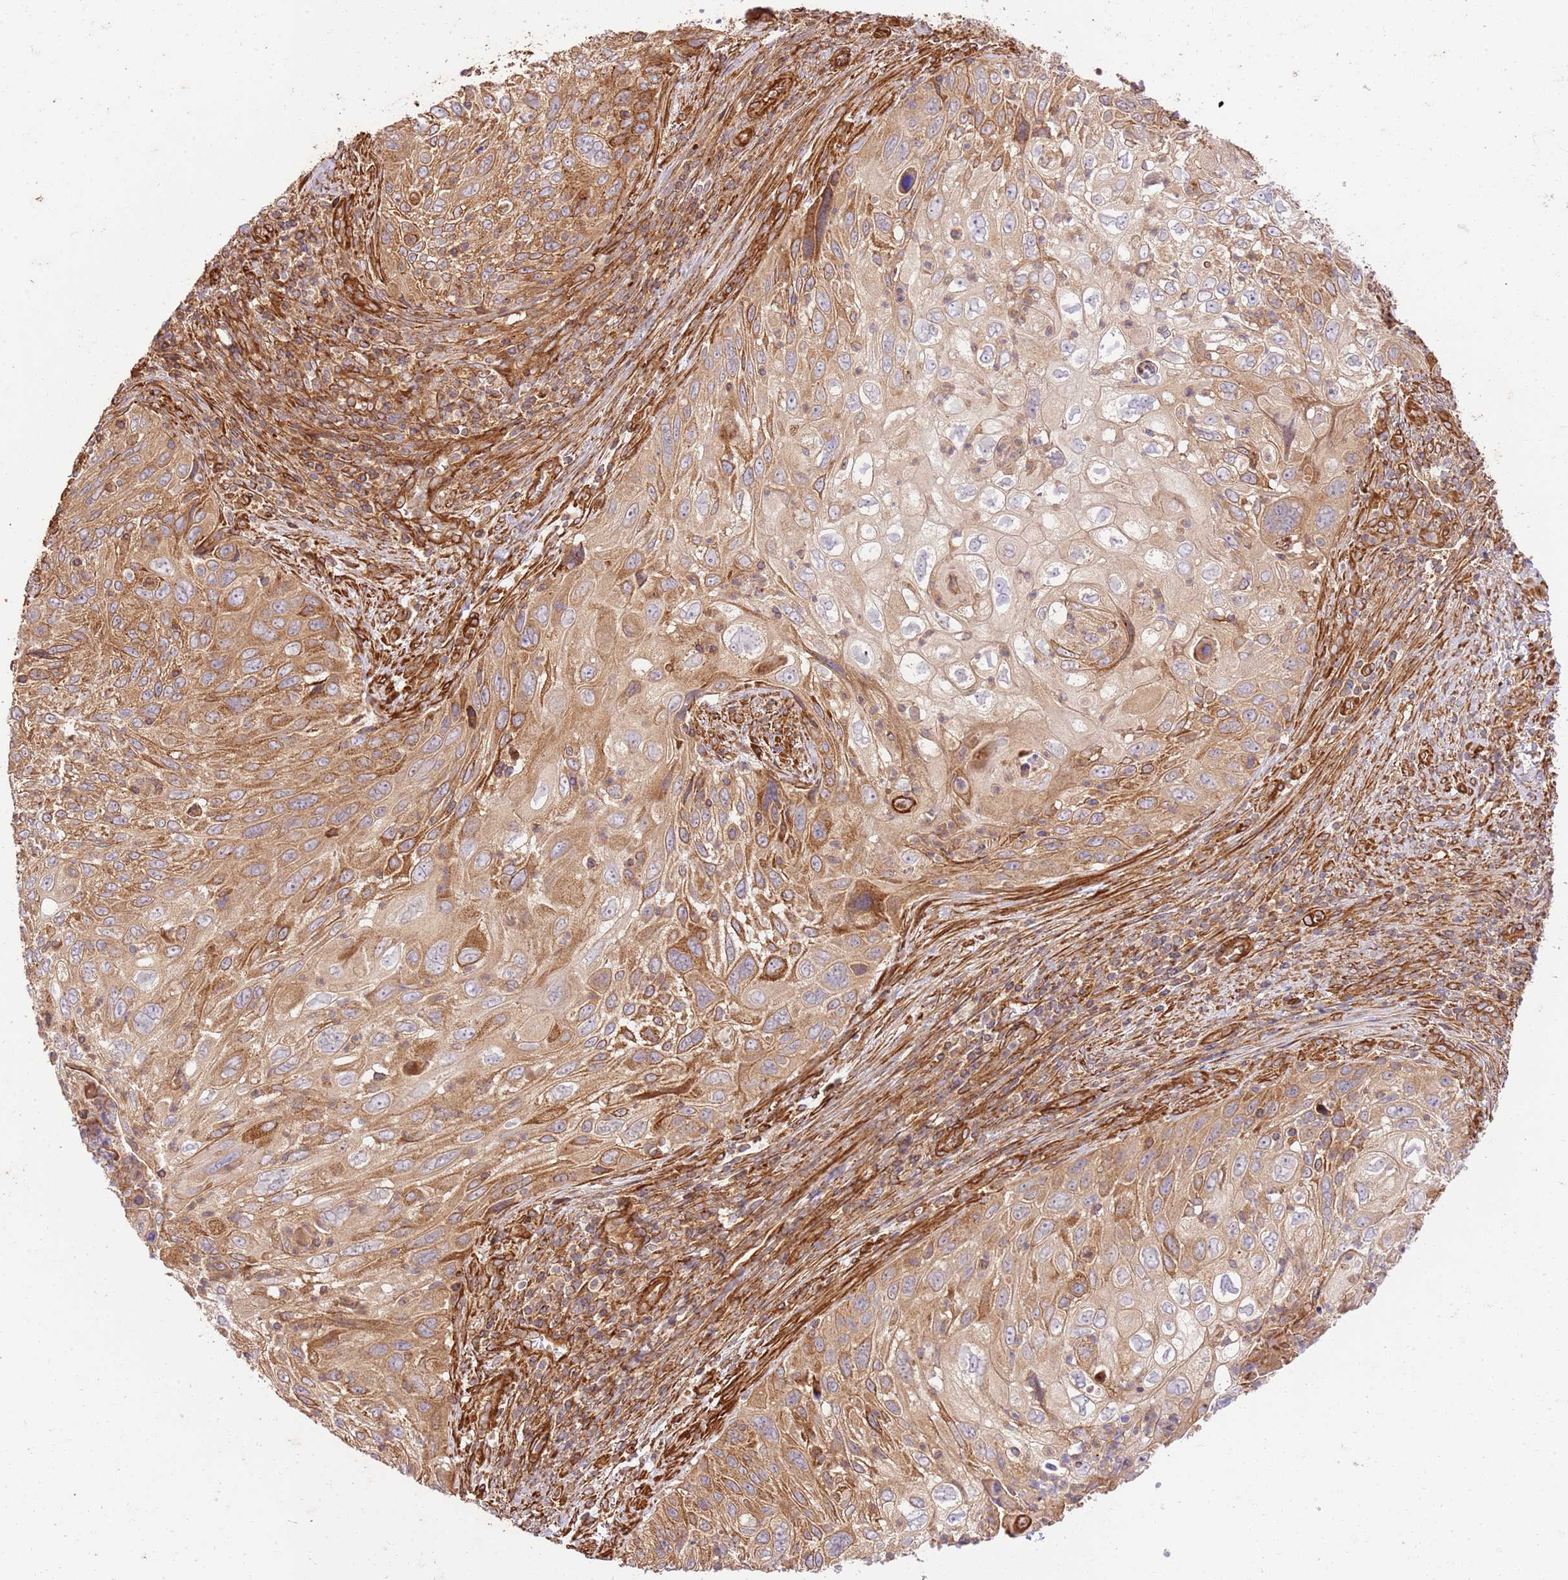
{"staining": {"intensity": "moderate", "quantity": ">75%", "location": "cytoplasmic/membranous"}, "tissue": "cervical cancer", "cell_type": "Tumor cells", "image_type": "cancer", "snomed": [{"axis": "morphology", "description": "Squamous cell carcinoma, NOS"}, {"axis": "topography", "description": "Cervix"}], "caption": "Human cervical squamous cell carcinoma stained with a protein marker displays moderate staining in tumor cells.", "gene": "ZBTB39", "patient": {"sex": "female", "age": 70}}